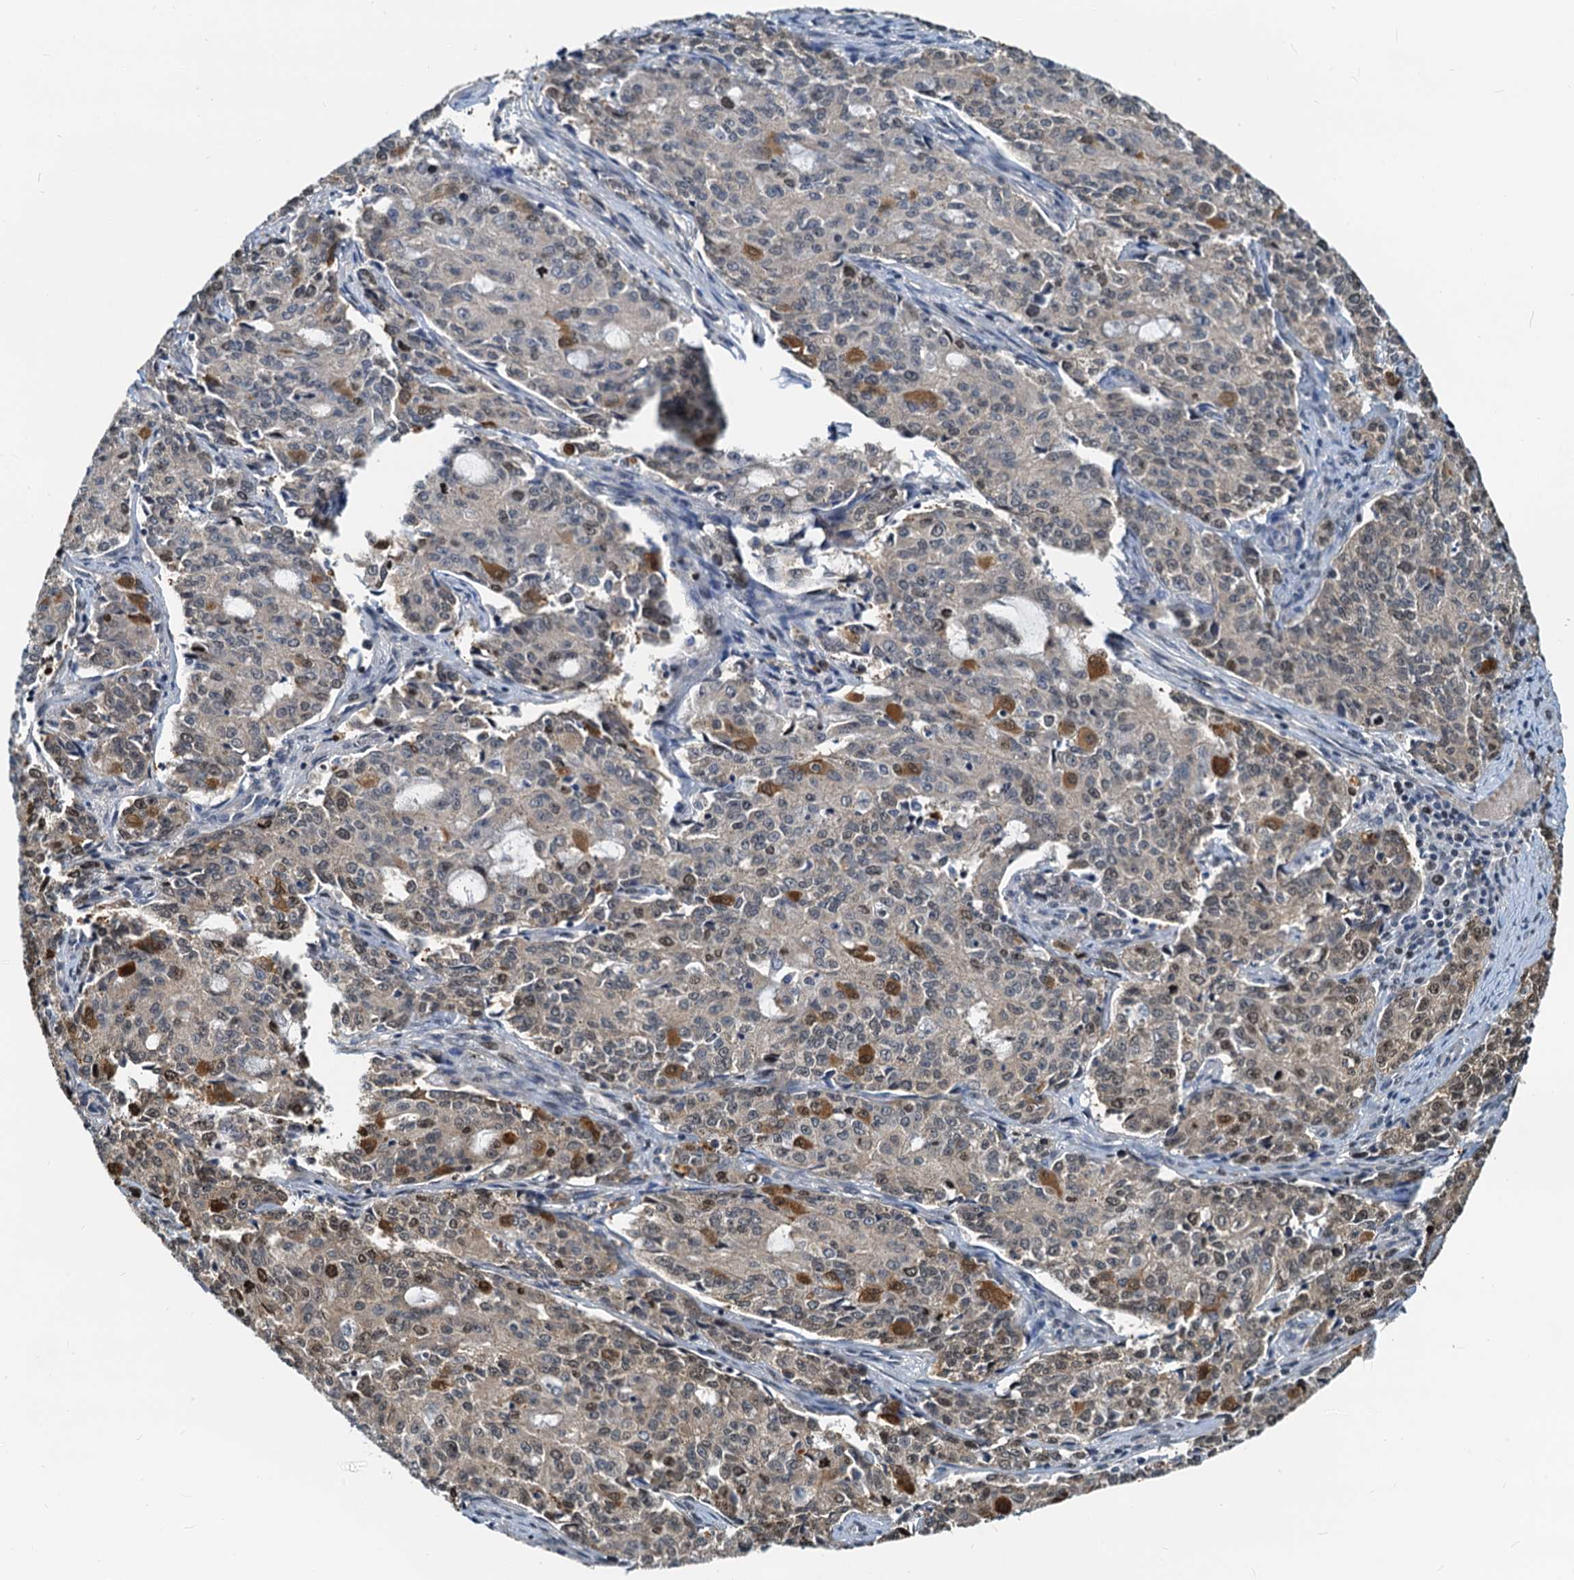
{"staining": {"intensity": "moderate", "quantity": "<25%", "location": "nuclear"}, "tissue": "endometrial cancer", "cell_type": "Tumor cells", "image_type": "cancer", "snomed": [{"axis": "morphology", "description": "Adenocarcinoma, NOS"}, {"axis": "topography", "description": "Endometrium"}], "caption": "Protein staining displays moderate nuclear expression in approximately <25% of tumor cells in endometrial cancer. Nuclei are stained in blue.", "gene": "PTGES3", "patient": {"sex": "female", "age": 50}}